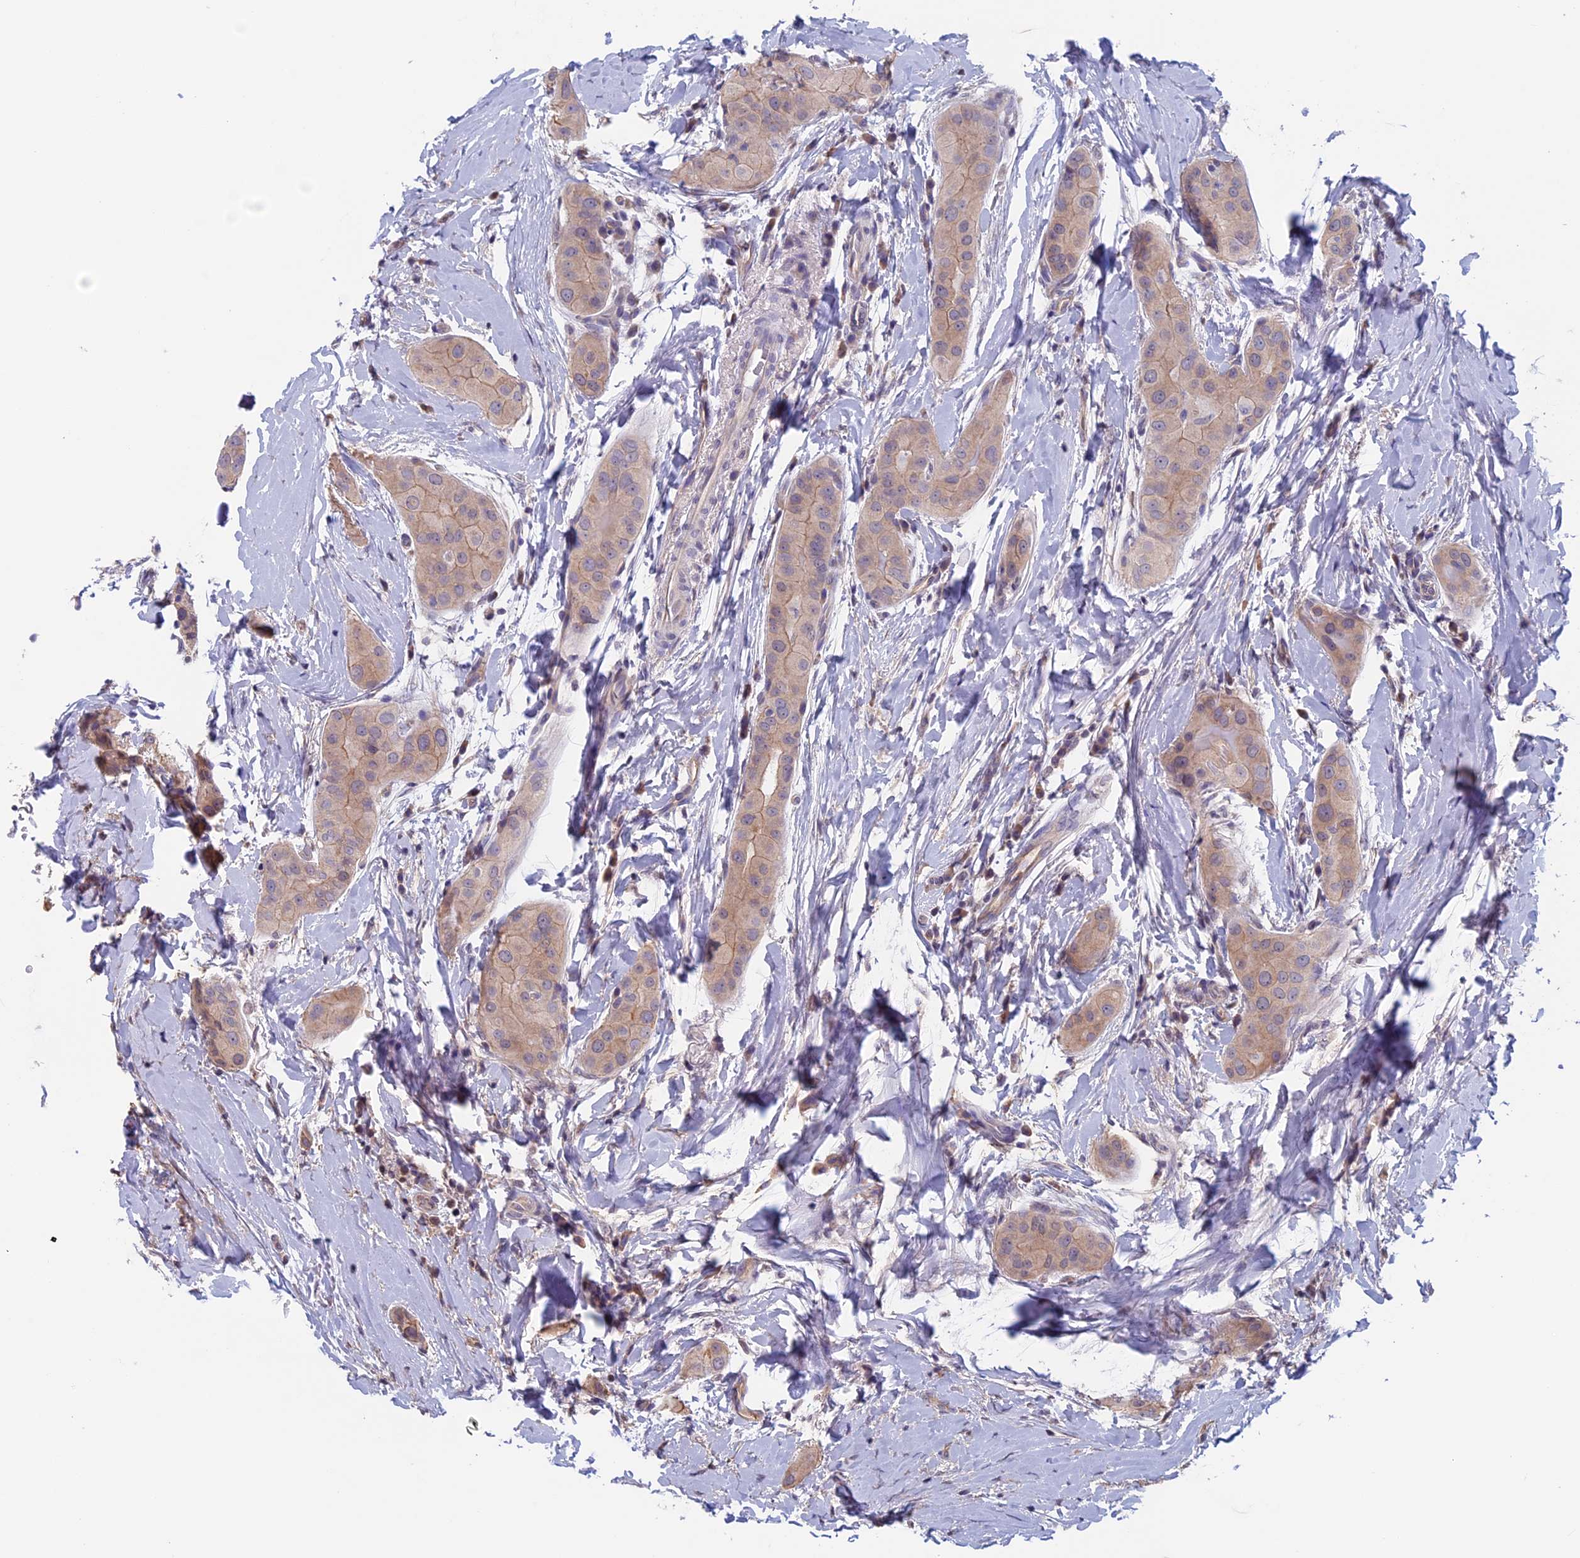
{"staining": {"intensity": "weak", "quantity": ">75%", "location": "cytoplasmic/membranous"}, "tissue": "thyroid cancer", "cell_type": "Tumor cells", "image_type": "cancer", "snomed": [{"axis": "morphology", "description": "Papillary adenocarcinoma, NOS"}, {"axis": "topography", "description": "Thyroid gland"}], "caption": "This photomicrograph exhibits immunohistochemistry (IHC) staining of human thyroid papillary adenocarcinoma, with low weak cytoplasmic/membranous expression in approximately >75% of tumor cells.", "gene": "SLC1A6", "patient": {"sex": "male", "age": 33}}